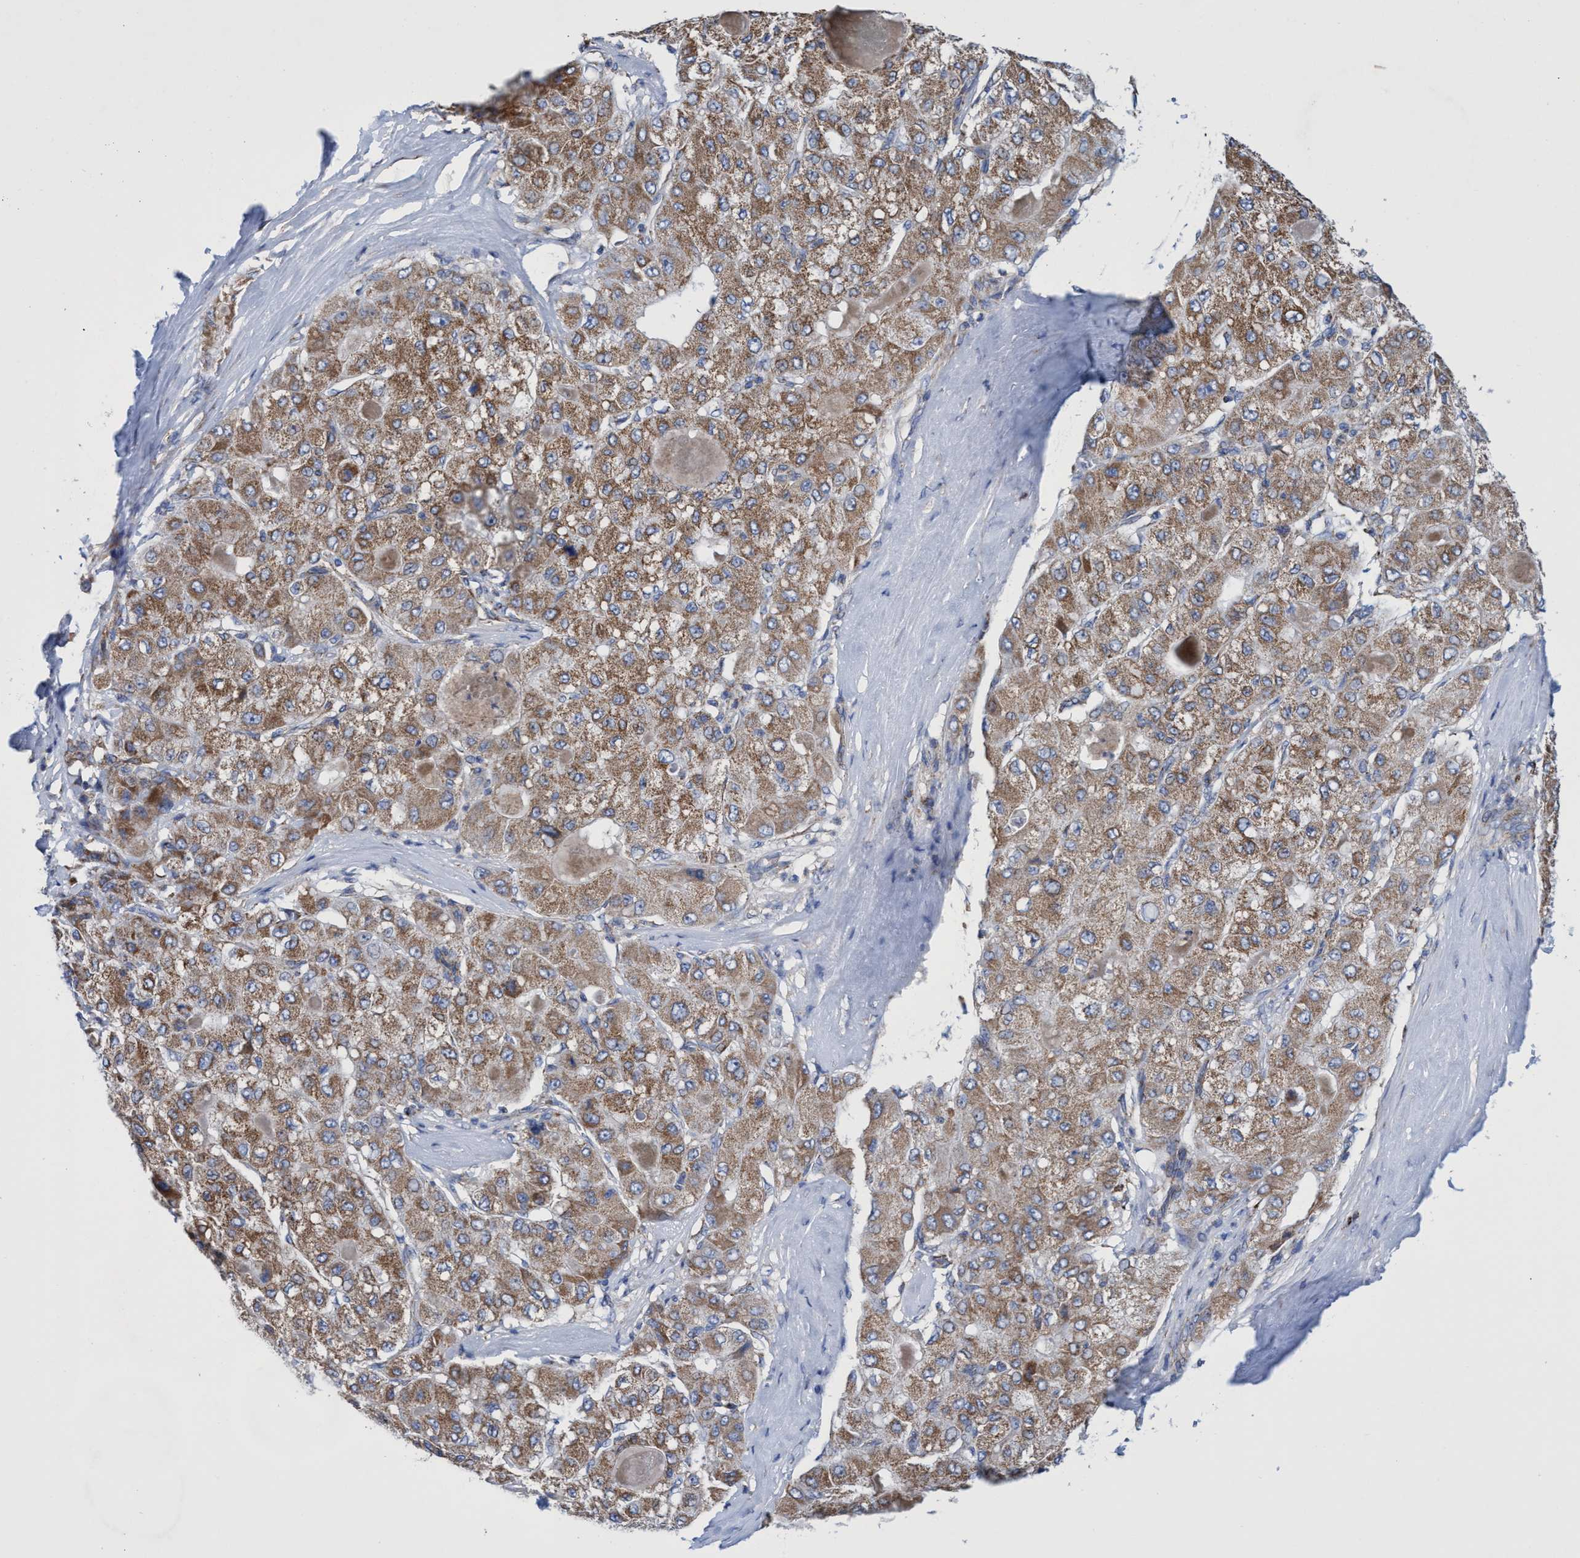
{"staining": {"intensity": "moderate", "quantity": ">75%", "location": "cytoplasmic/membranous"}, "tissue": "liver cancer", "cell_type": "Tumor cells", "image_type": "cancer", "snomed": [{"axis": "morphology", "description": "Carcinoma, Hepatocellular, NOS"}, {"axis": "topography", "description": "Liver"}], "caption": "A histopathology image showing moderate cytoplasmic/membranous staining in about >75% of tumor cells in hepatocellular carcinoma (liver), as visualized by brown immunohistochemical staining.", "gene": "ZNF750", "patient": {"sex": "male", "age": 80}}